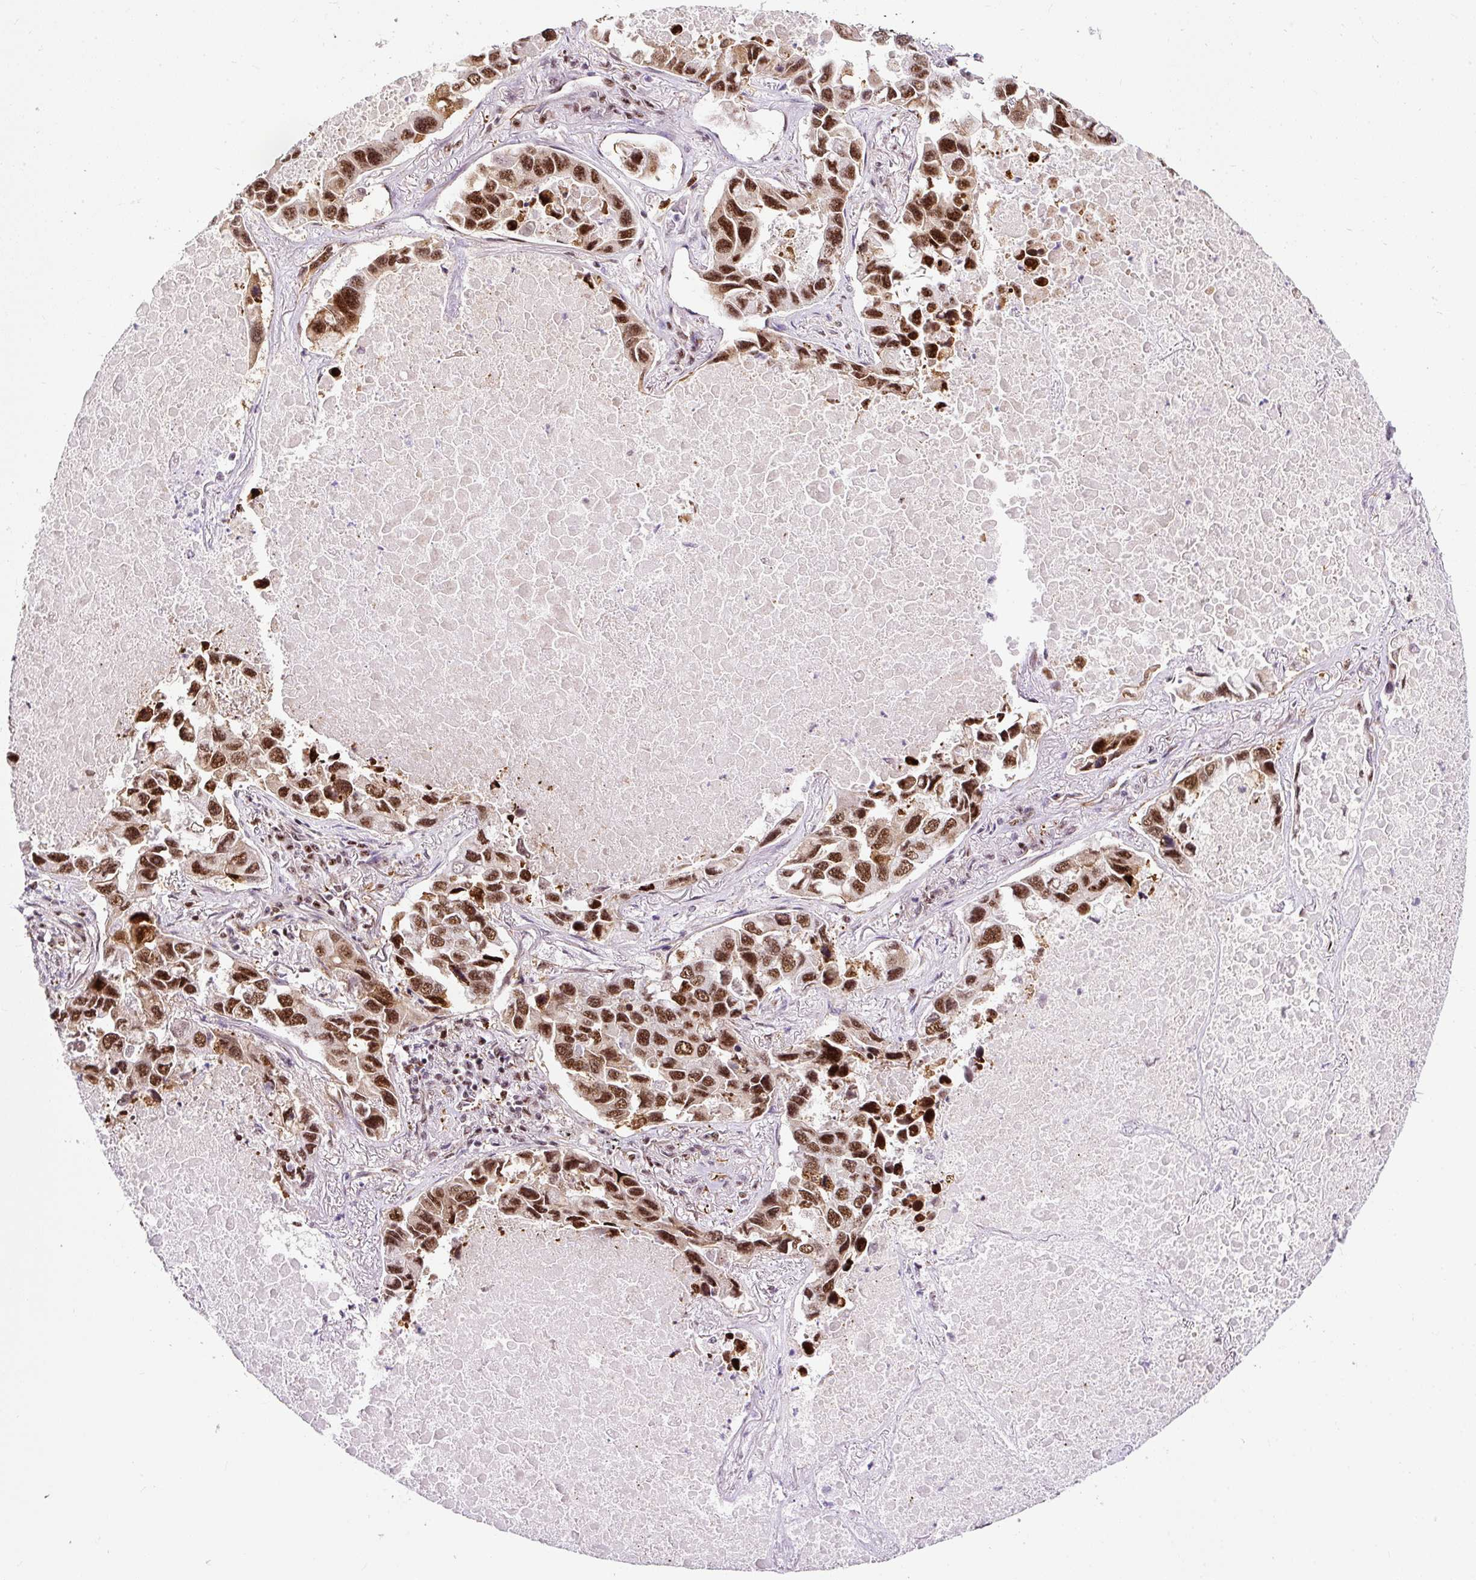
{"staining": {"intensity": "strong", "quantity": ">75%", "location": "nuclear"}, "tissue": "lung cancer", "cell_type": "Tumor cells", "image_type": "cancer", "snomed": [{"axis": "morphology", "description": "Adenocarcinoma, NOS"}, {"axis": "topography", "description": "Lung"}], "caption": "Lung adenocarcinoma stained with a brown dye exhibits strong nuclear positive staining in about >75% of tumor cells.", "gene": "LUC7L2", "patient": {"sex": "male", "age": 64}}